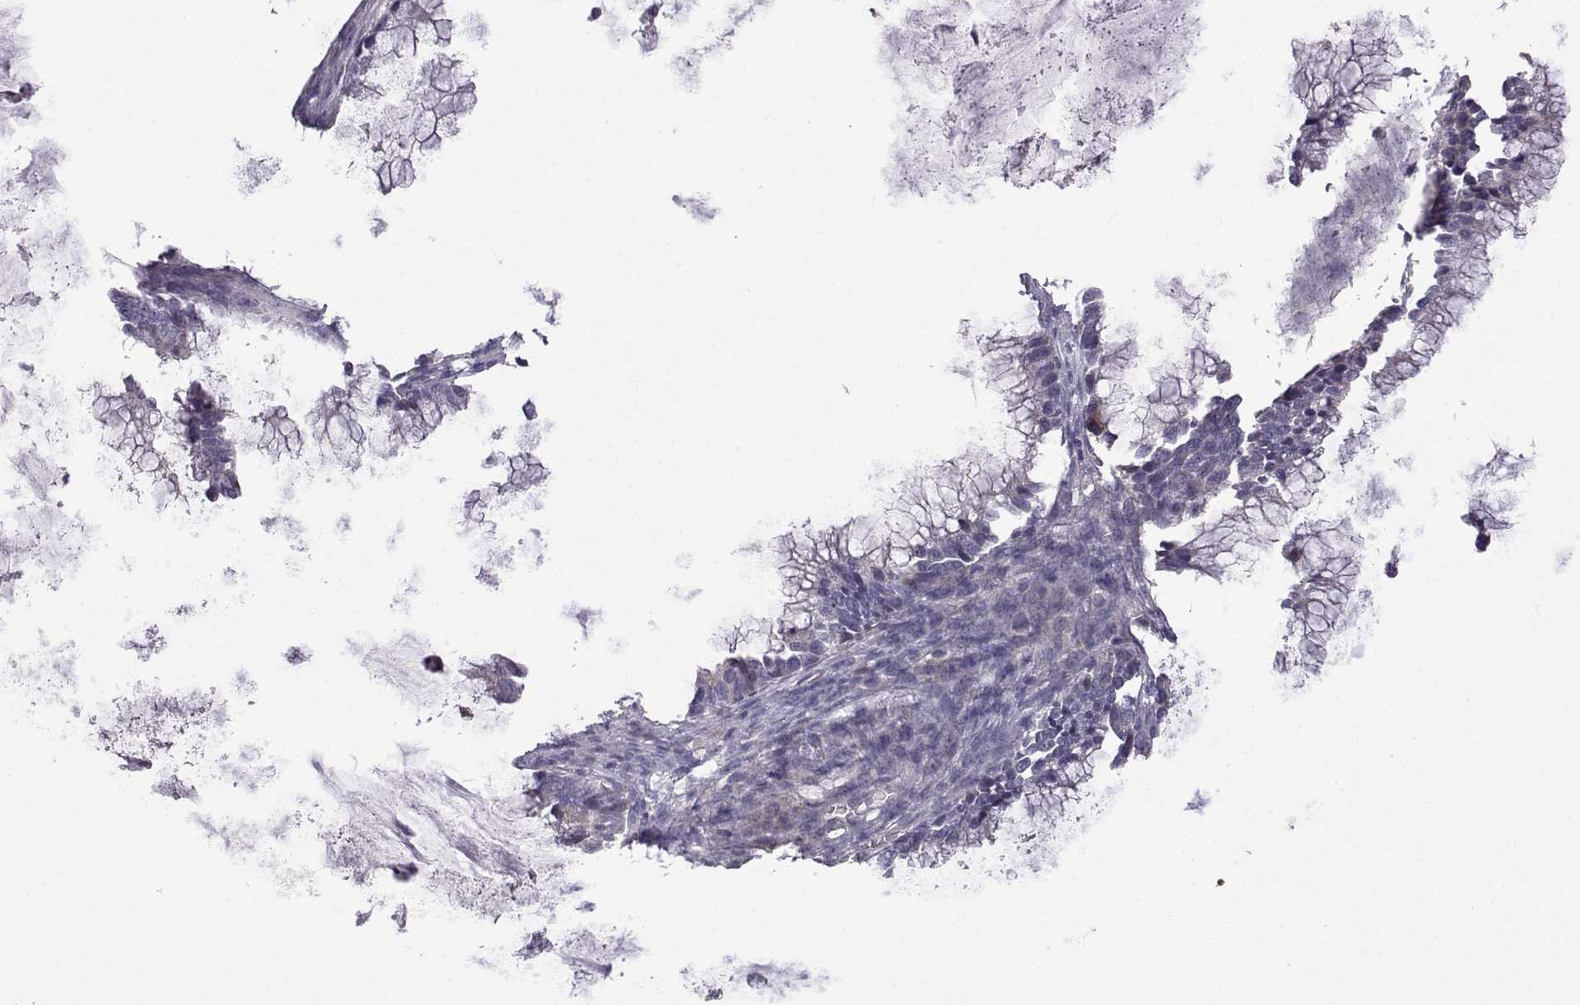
{"staining": {"intensity": "negative", "quantity": "none", "location": "none"}, "tissue": "ovarian cancer", "cell_type": "Tumor cells", "image_type": "cancer", "snomed": [{"axis": "morphology", "description": "Cystadenocarcinoma, mucinous, NOS"}, {"axis": "topography", "description": "Ovary"}], "caption": "This is an IHC image of human ovarian mucinous cystadenocarcinoma. There is no expression in tumor cells.", "gene": "VGF", "patient": {"sex": "female", "age": 38}}